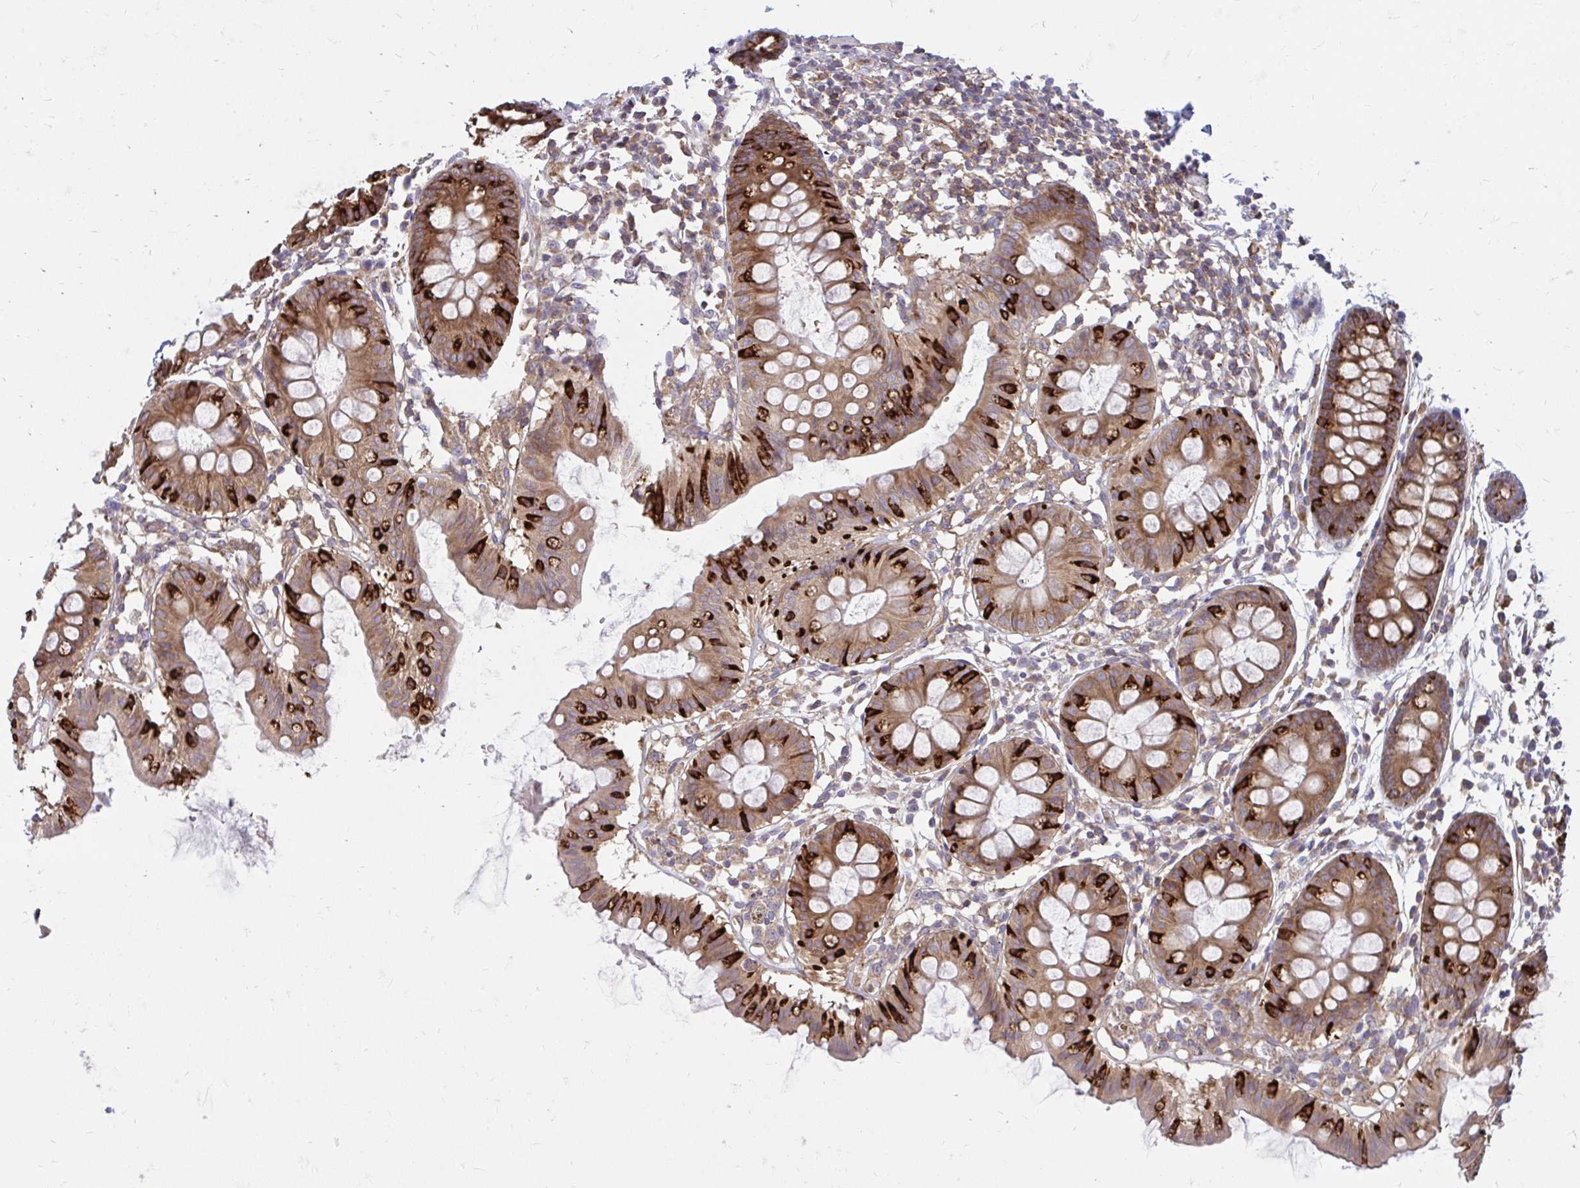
{"staining": {"intensity": "weak", "quantity": ">75%", "location": "cytoplasmic/membranous"}, "tissue": "colon", "cell_type": "Endothelial cells", "image_type": "normal", "snomed": [{"axis": "morphology", "description": "Normal tissue, NOS"}, {"axis": "topography", "description": "Colon"}], "caption": "IHC (DAB) staining of normal human colon demonstrates weak cytoplasmic/membranous protein expression in approximately >75% of endothelial cells.", "gene": "ASAP1", "patient": {"sex": "female", "age": 84}}